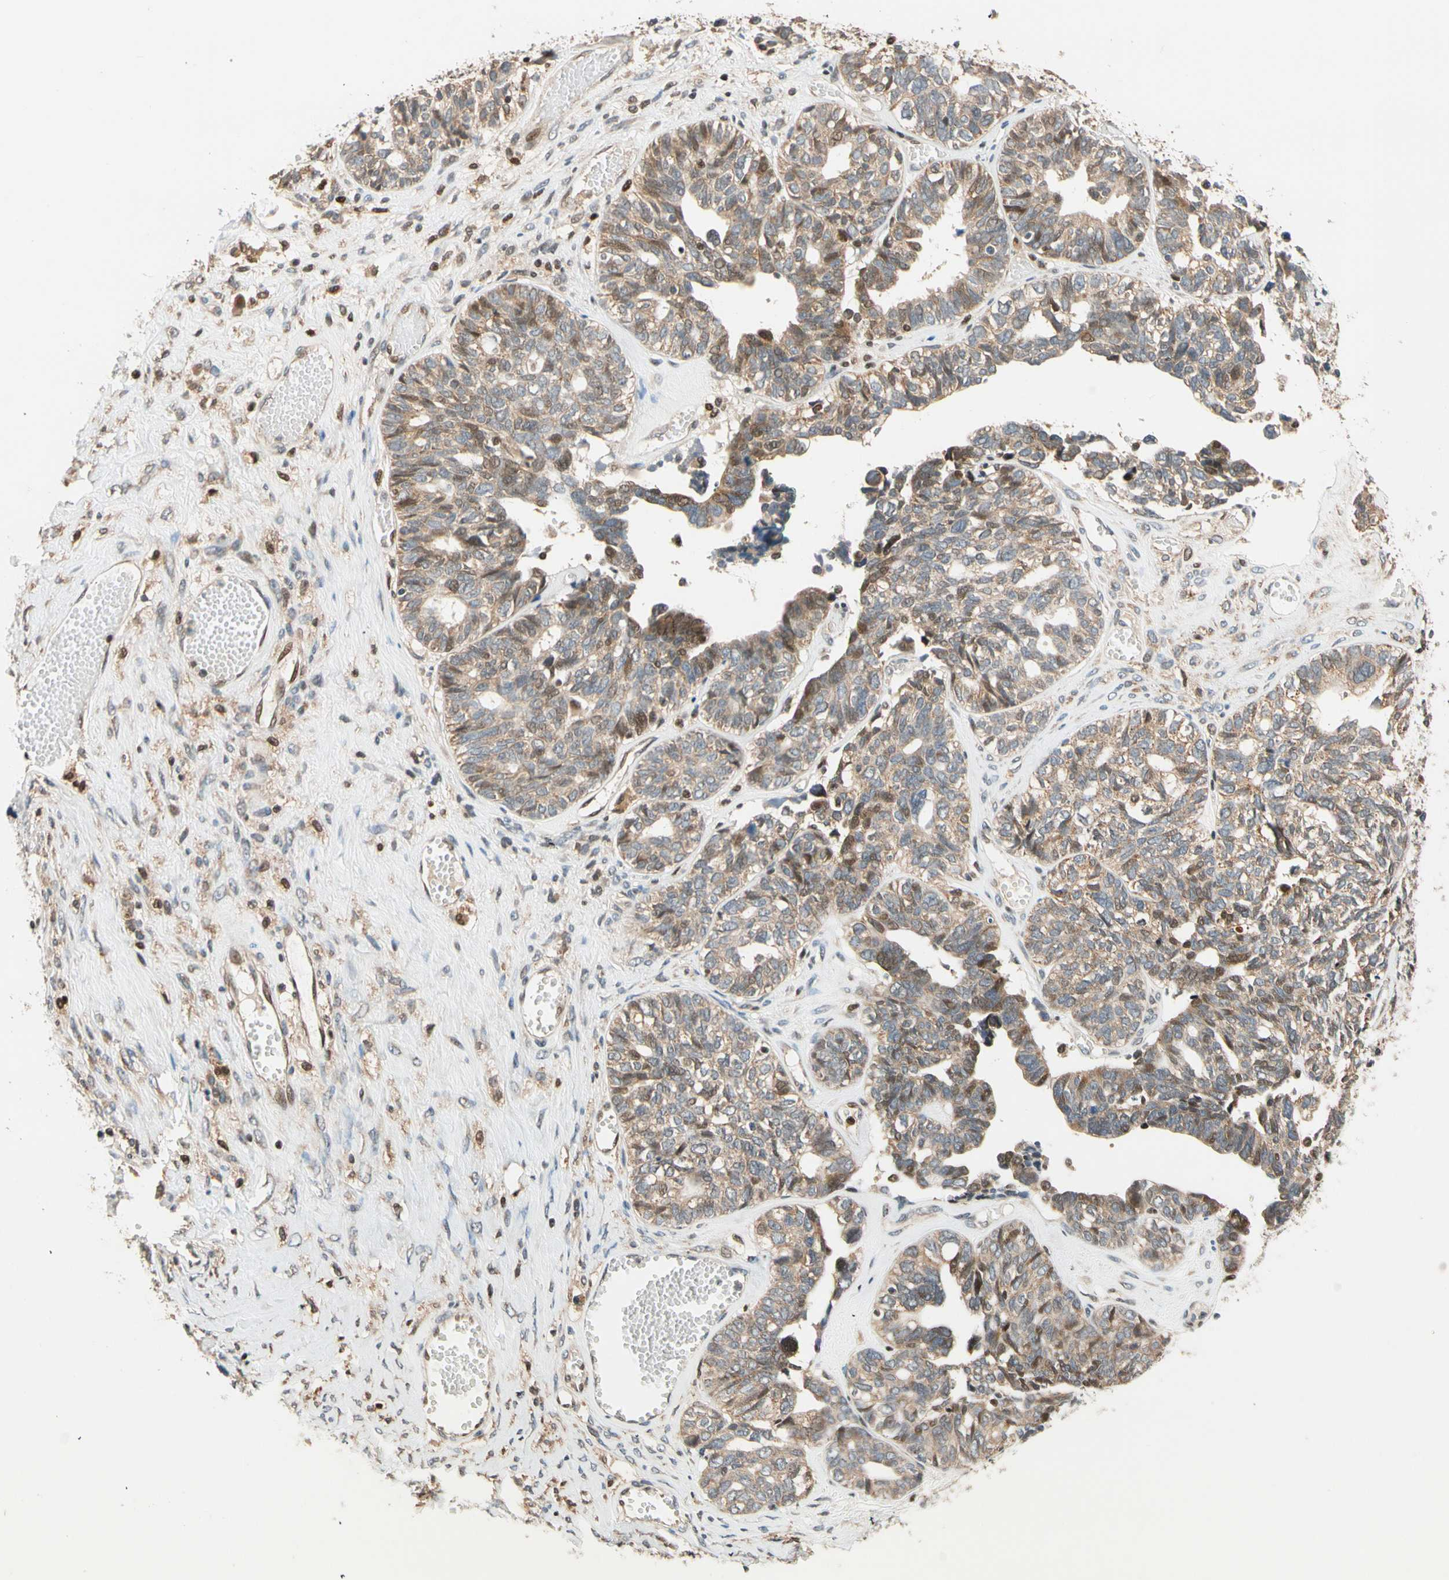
{"staining": {"intensity": "moderate", "quantity": ">75%", "location": "cytoplasmic/membranous,nuclear"}, "tissue": "ovarian cancer", "cell_type": "Tumor cells", "image_type": "cancer", "snomed": [{"axis": "morphology", "description": "Cystadenocarcinoma, serous, NOS"}, {"axis": "topography", "description": "Ovary"}], "caption": "DAB (3,3'-diaminobenzidine) immunohistochemical staining of ovarian cancer (serous cystadenocarcinoma) displays moderate cytoplasmic/membranous and nuclear protein positivity in about >75% of tumor cells.", "gene": "HECW1", "patient": {"sex": "female", "age": 79}}